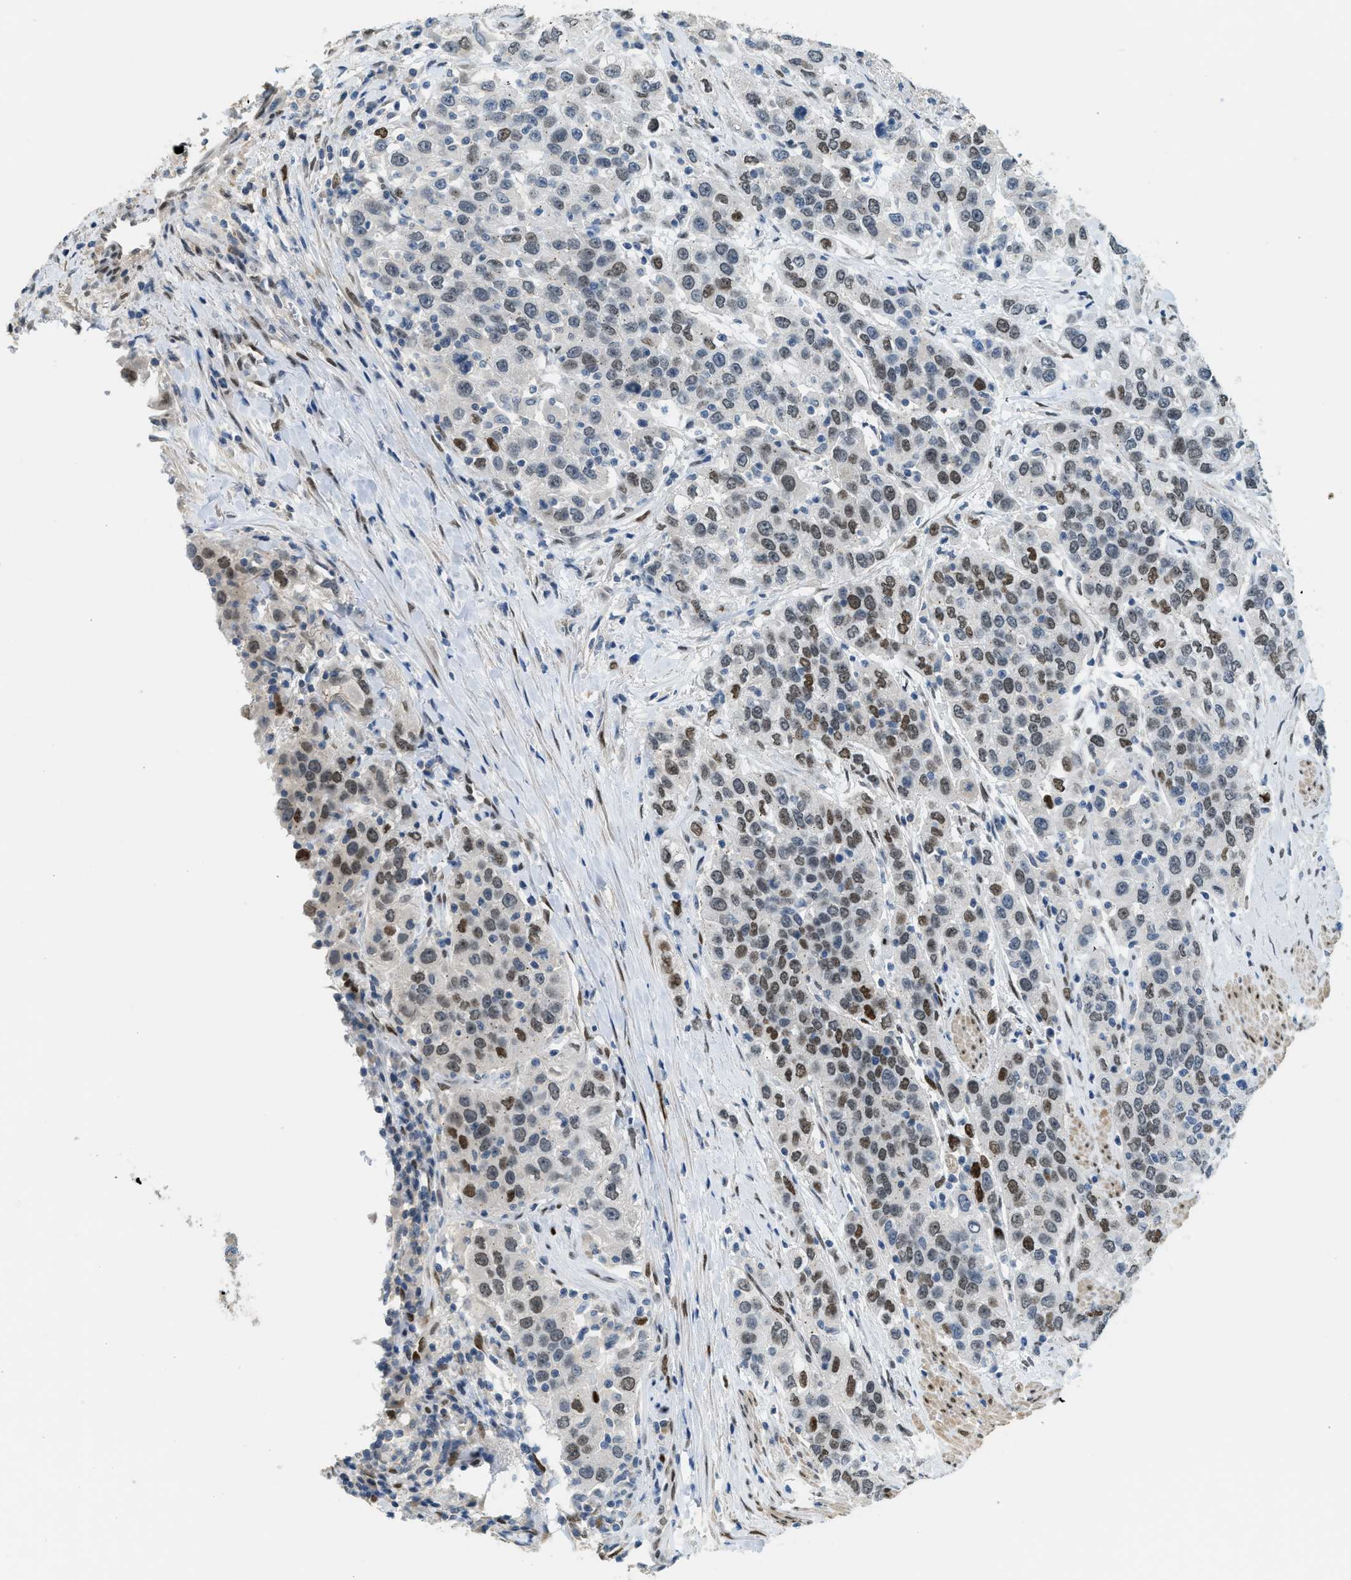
{"staining": {"intensity": "moderate", "quantity": ">75%", "location": "nuclear"}, "tissue": "urothelial cancer", "cell_type": "Tumor cells", "image_type": "cancer", "snomed": [{"axis": "morphology", "description": "Urothelial carcinoma, High grade"}, {"axis": "topography", "description": "Urinary bladder"}], "caption": "Urothelial cancer stained with DAB immunohistochemistry (IHC) demonstrates medium levels of moderate nuclear expression in approximately >75% of tumor cells.", "gene": "ZBTB20", "patient": {"sex": "female", "age": 80}}